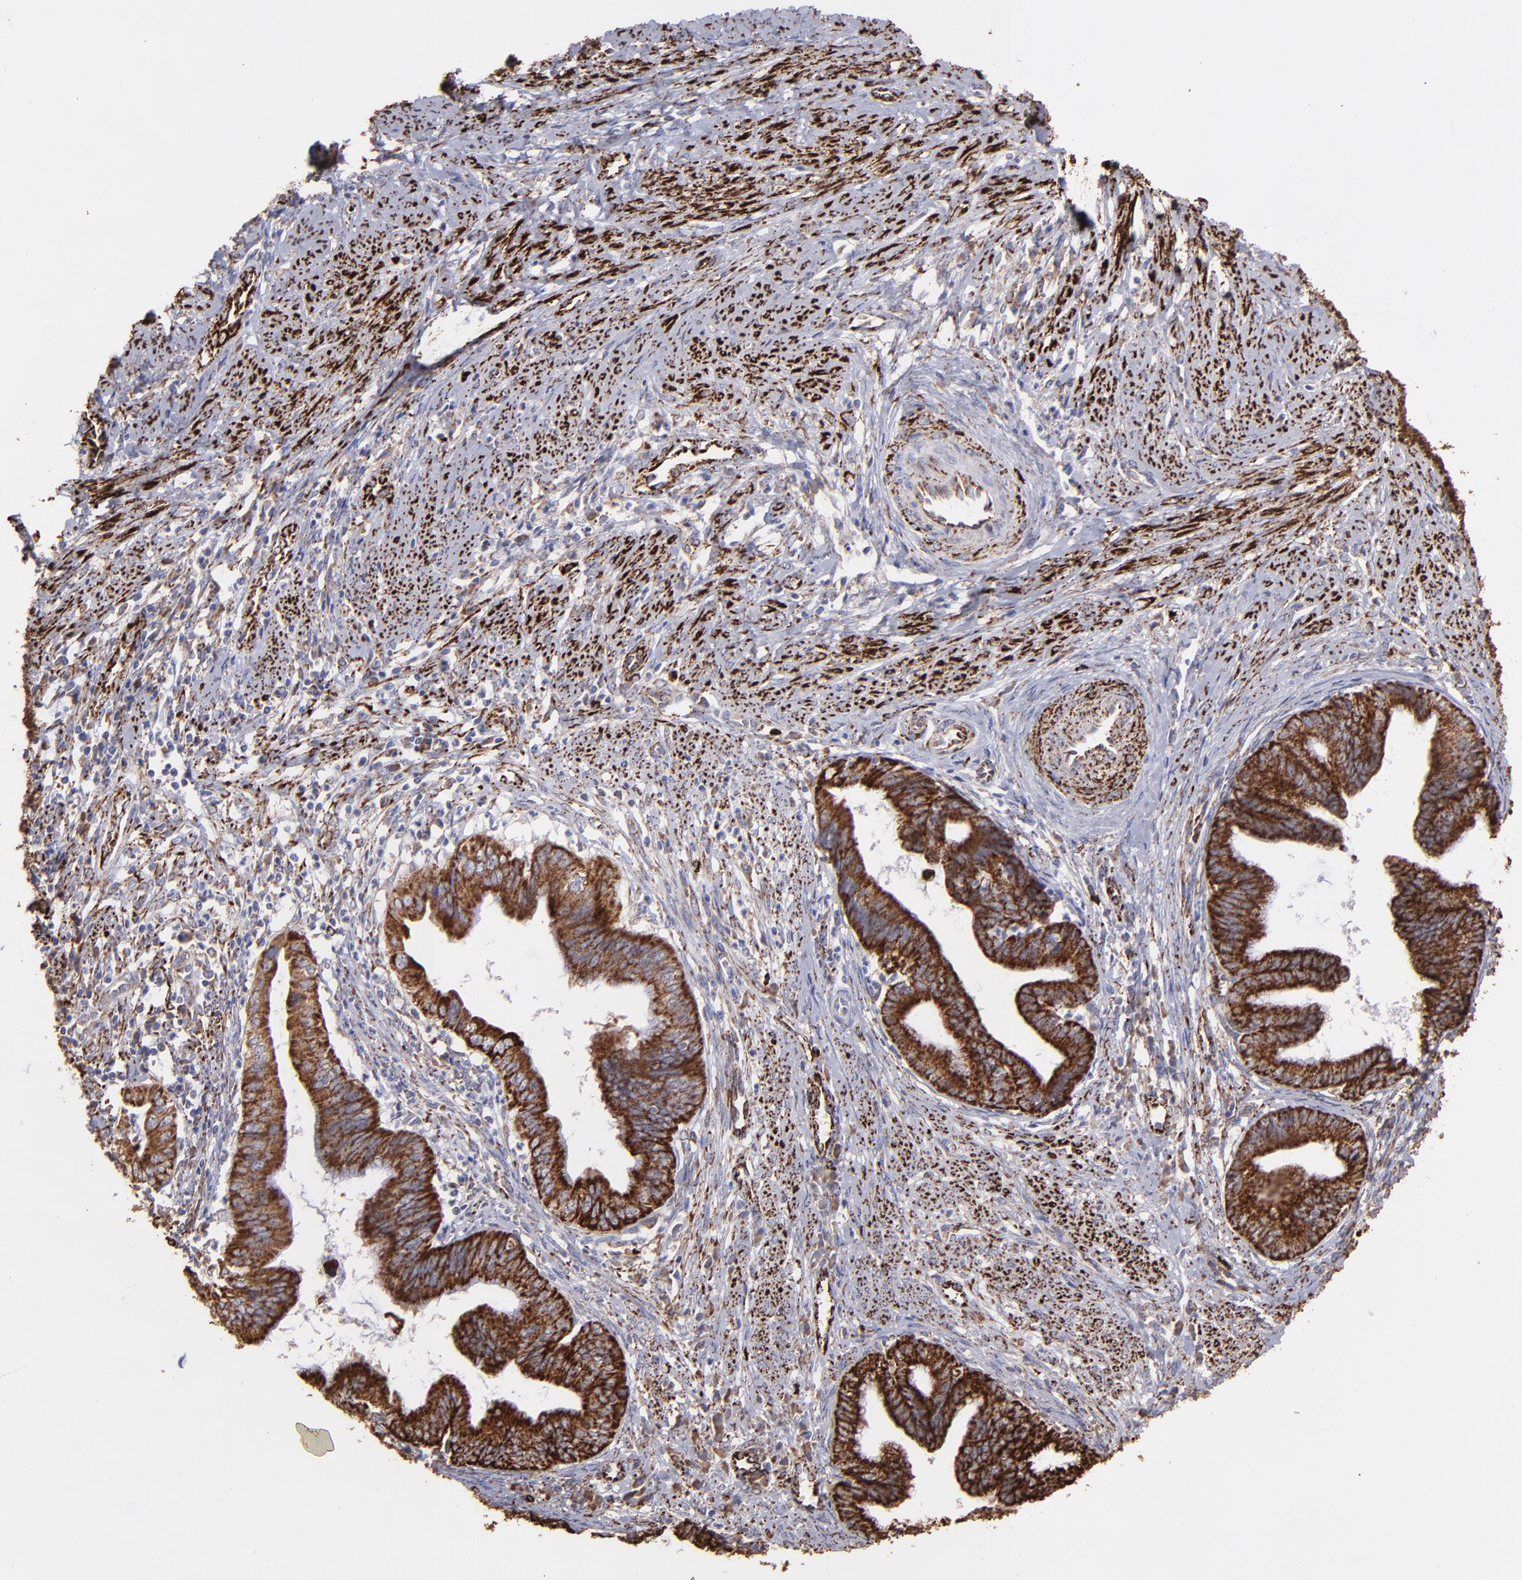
{"staining": {"intensity": "strong", "quantity": ">75%", "location": "cytoplasmic/membranous"}, "tissue": "cervical cancer", "cell_type": "Tumor cells", "image_type": "cancer", "snomed": [{"axis": "morphology", "description": "Adenocarcinoma, NOS"}, {"axis": "topography", "description": "Cervix"}], "caption": "Immunohistochemical staining of cervical cancer reveals strong cytoplasmic/membranous protein positivity in approximately >75% of tumor cells. The staining is performed using DAB (3,3'-diaminobenzidine) brown chromogen to label protein expression. The nuclei are counter-stained blue using hematoxylin.", "gene": "MAOB", "patient": {"sex": "female", "age": 36}}